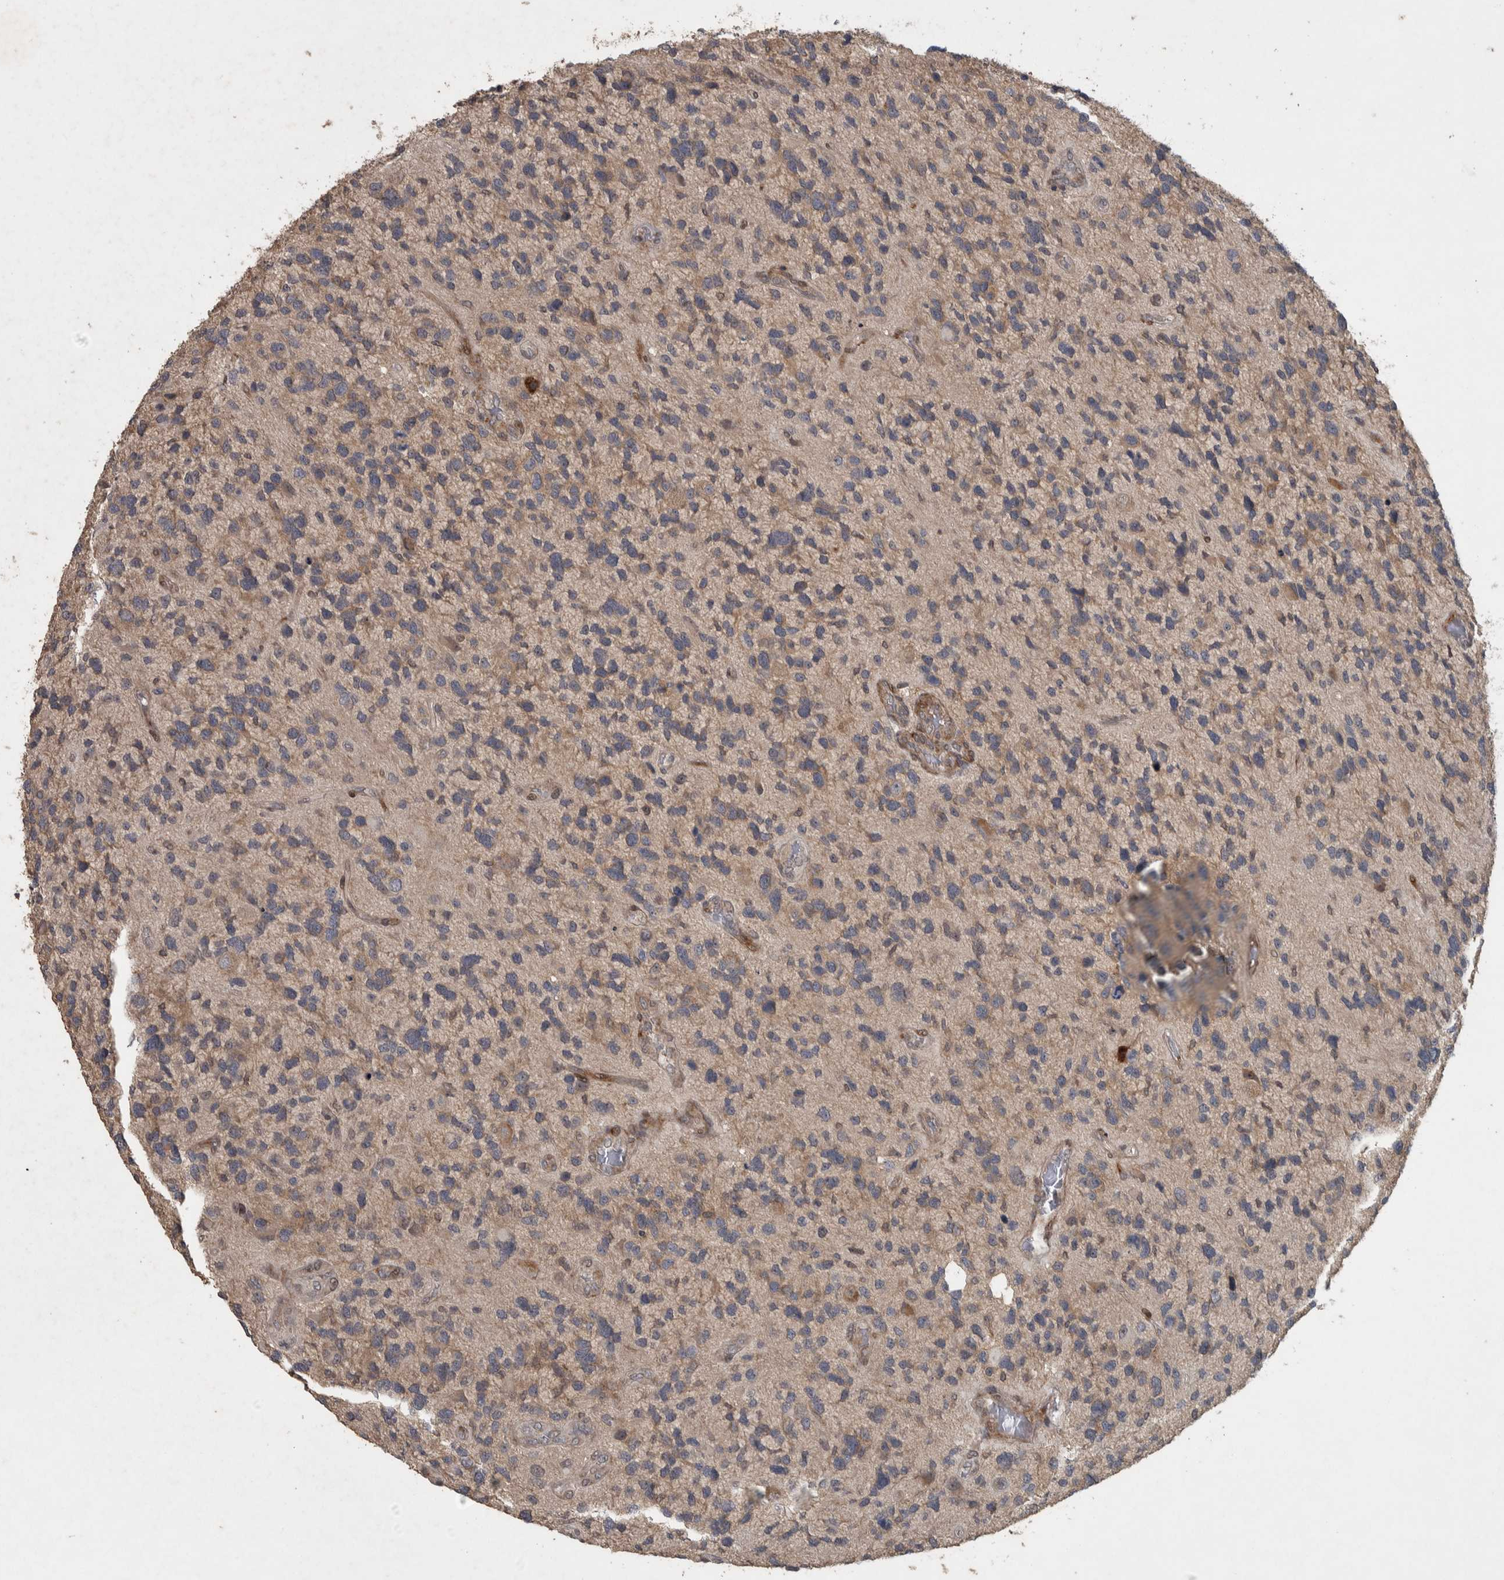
{"staining": {"intensity": "moderate", "quantity": "25%-75%", "location": "cytoplasmic/membranous"}, "tissue": "glioma", "cell_type": "Tumor cells", "image_type": "cancer", "snomed": [{"axis": "morphology", "description": "Glioma, malignant, High grade"}, {"axis": "topography", "description": "Brain"}], "caption": "Glioma stained for a protein exhibits moderate cytoplasmic/membranous positivity in tumor cells. (Stains: DAB (3,3'-diaminobenzidine) in brown, nuclei in blue, Microscopy: brightfield microscopy at high magnification).", "gene": "ERAL1", "patient": {"sex": "female", "age": 58}}